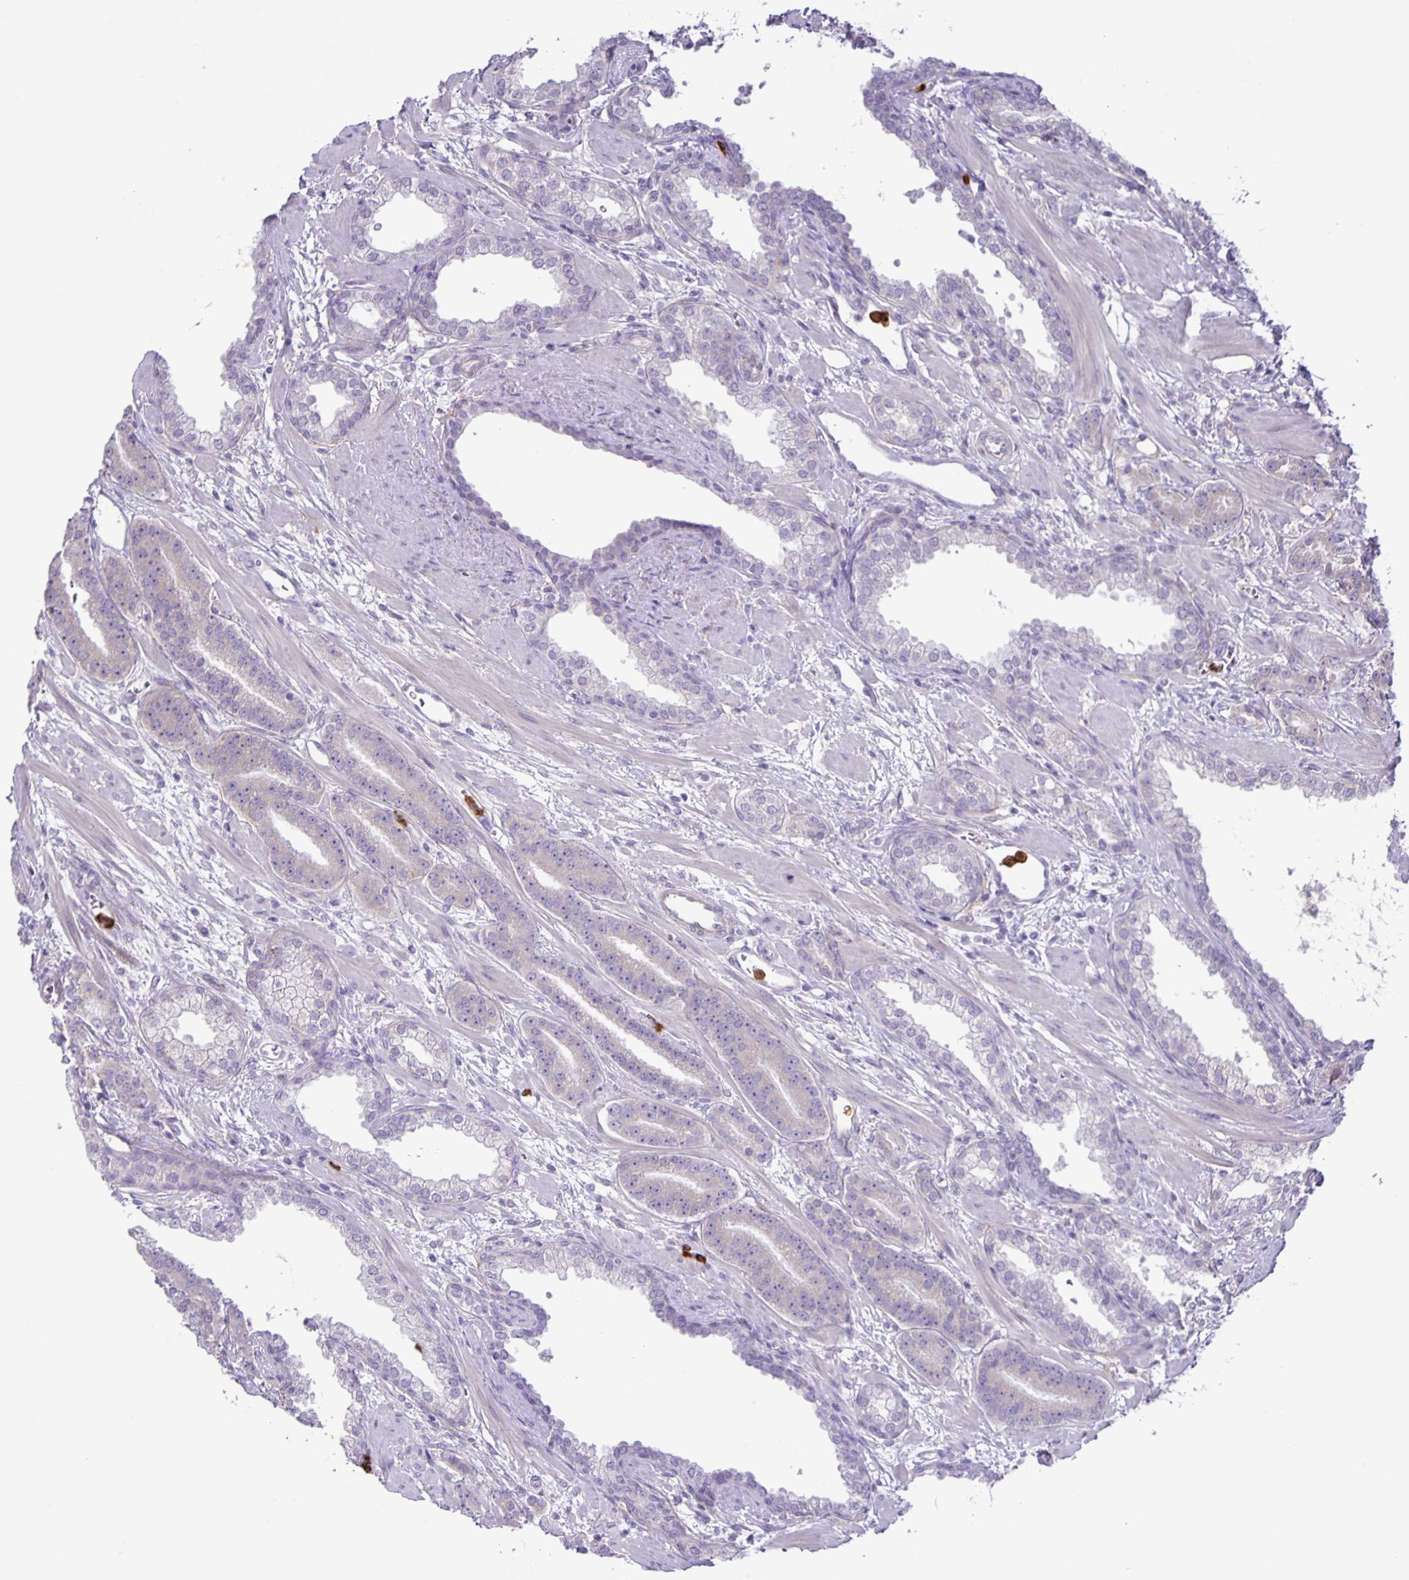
{"staining": {"intensity": "negative", "quantity": "none", "location": "none"}, "tissue": "prostate cancer", "cell_type": "Tumor cells", "image_type": "cancer", "snomed": [{"axis": "morphology", "description": "Adenocarcinoma, High grade"}, {"axis": "topography", "description": "Prostate"}], "caption": "Tumor cells are negative for protein expression in human prostate cancer.", "gene": "ADCK1", "patient": {"sex": "male", "age": 60}}